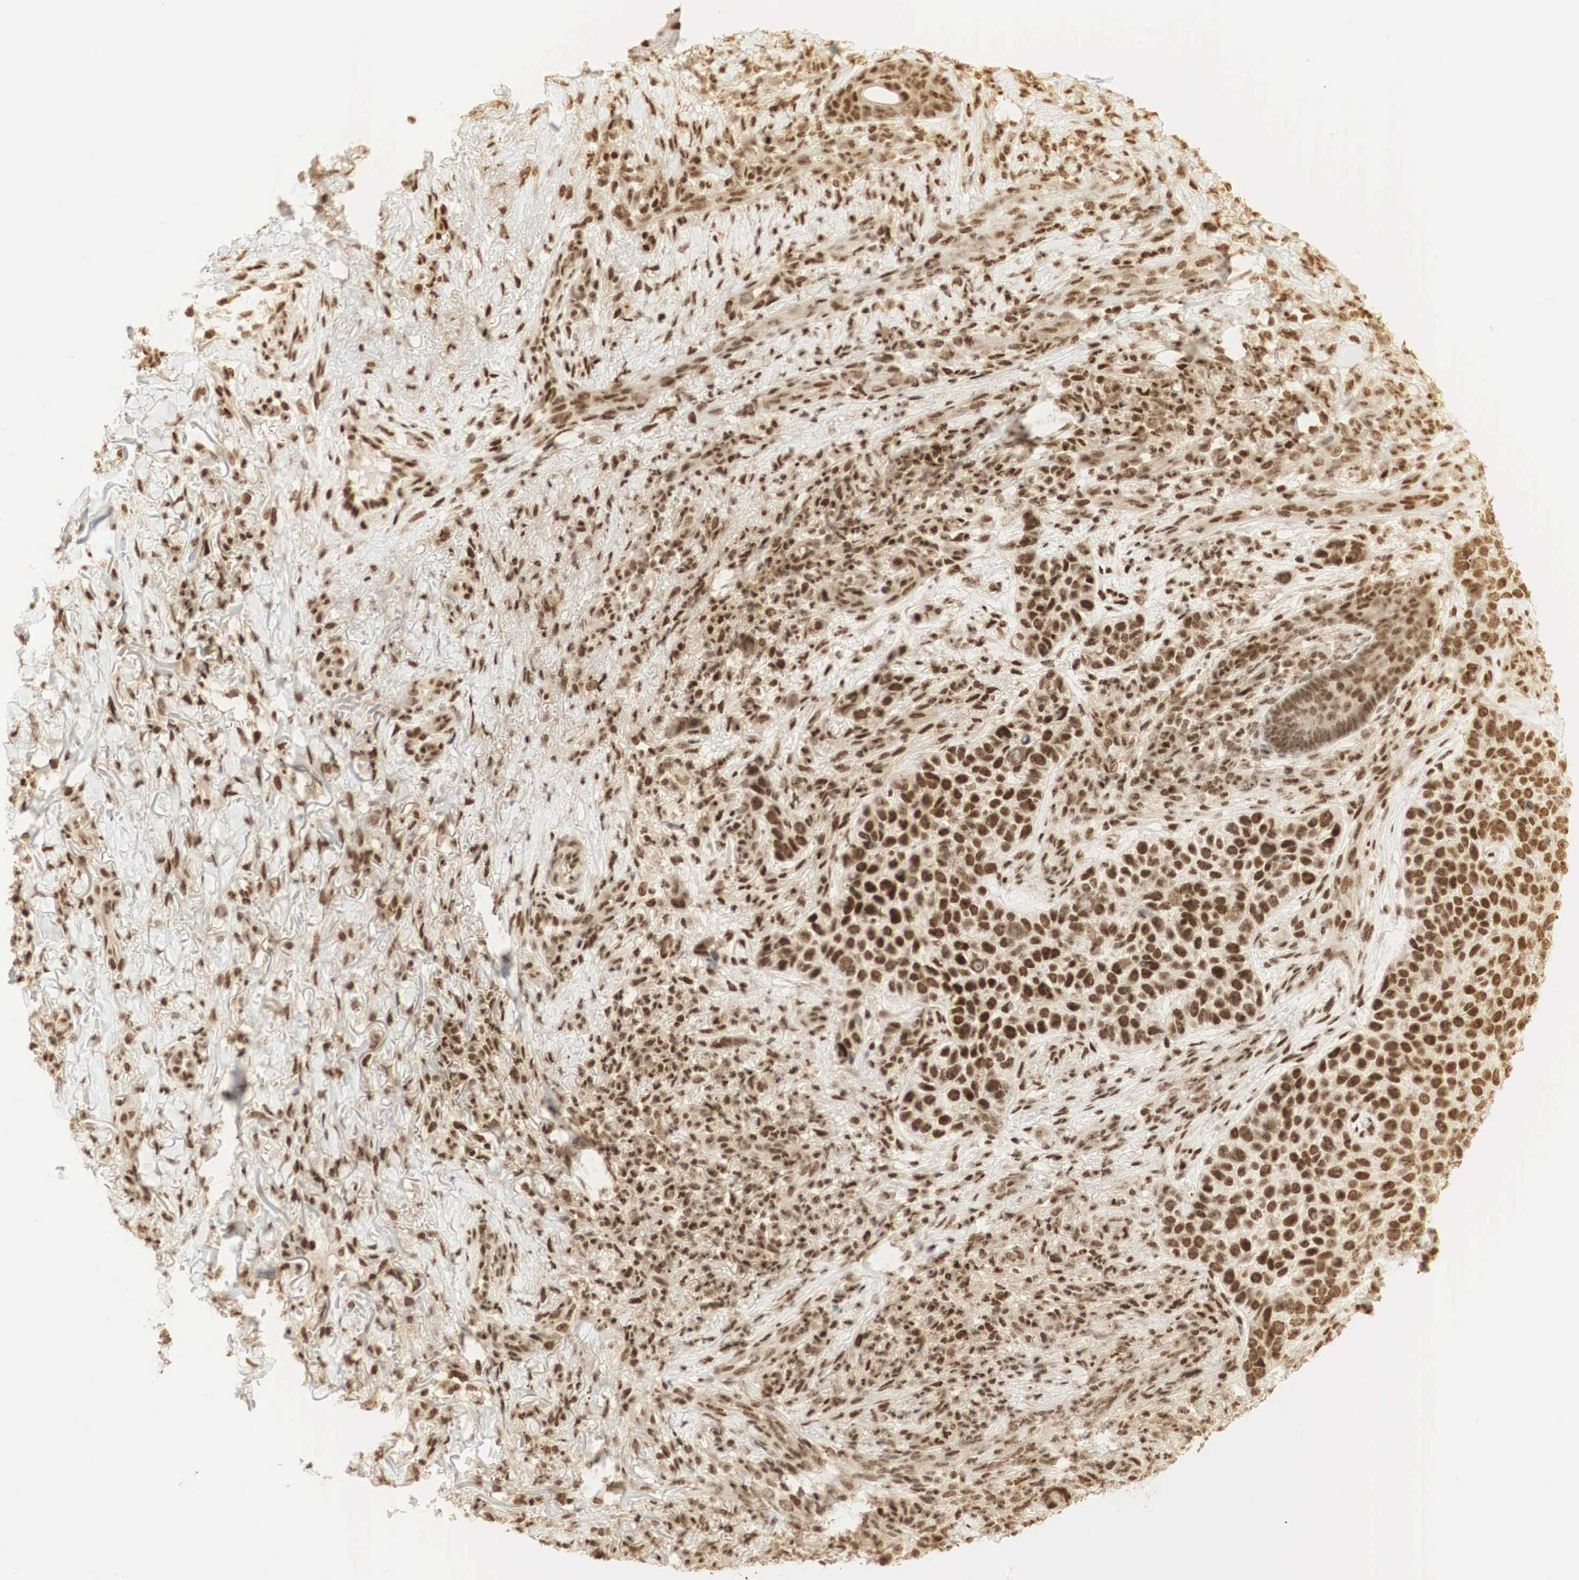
{"staining": {"intensity": "strong", "quantity": ">75%", "location": "nuclear"}, "tissue": "skin cancer", "cell_type": "Tumor cells", "image_type": "cancer", "snomed": [{"axis": "morphology", "description": "Normal tissue, NOS"}, {"axis": "morphology", "description": "Basal cell carcinoma"}, {"axis": "topography", "description": "Skin"}], "caption": "Immunohistochemical staining of human basal cell carcinoma (skin) shows strong nuclear protein expression in about >75% of tumor cells. (DAB (3,3'-diaminobenzidine) = brown stain, brightfield microscopy at high magnification).", "gene": "RNF113A", "patient": {"sex": "male", "age": 81}}